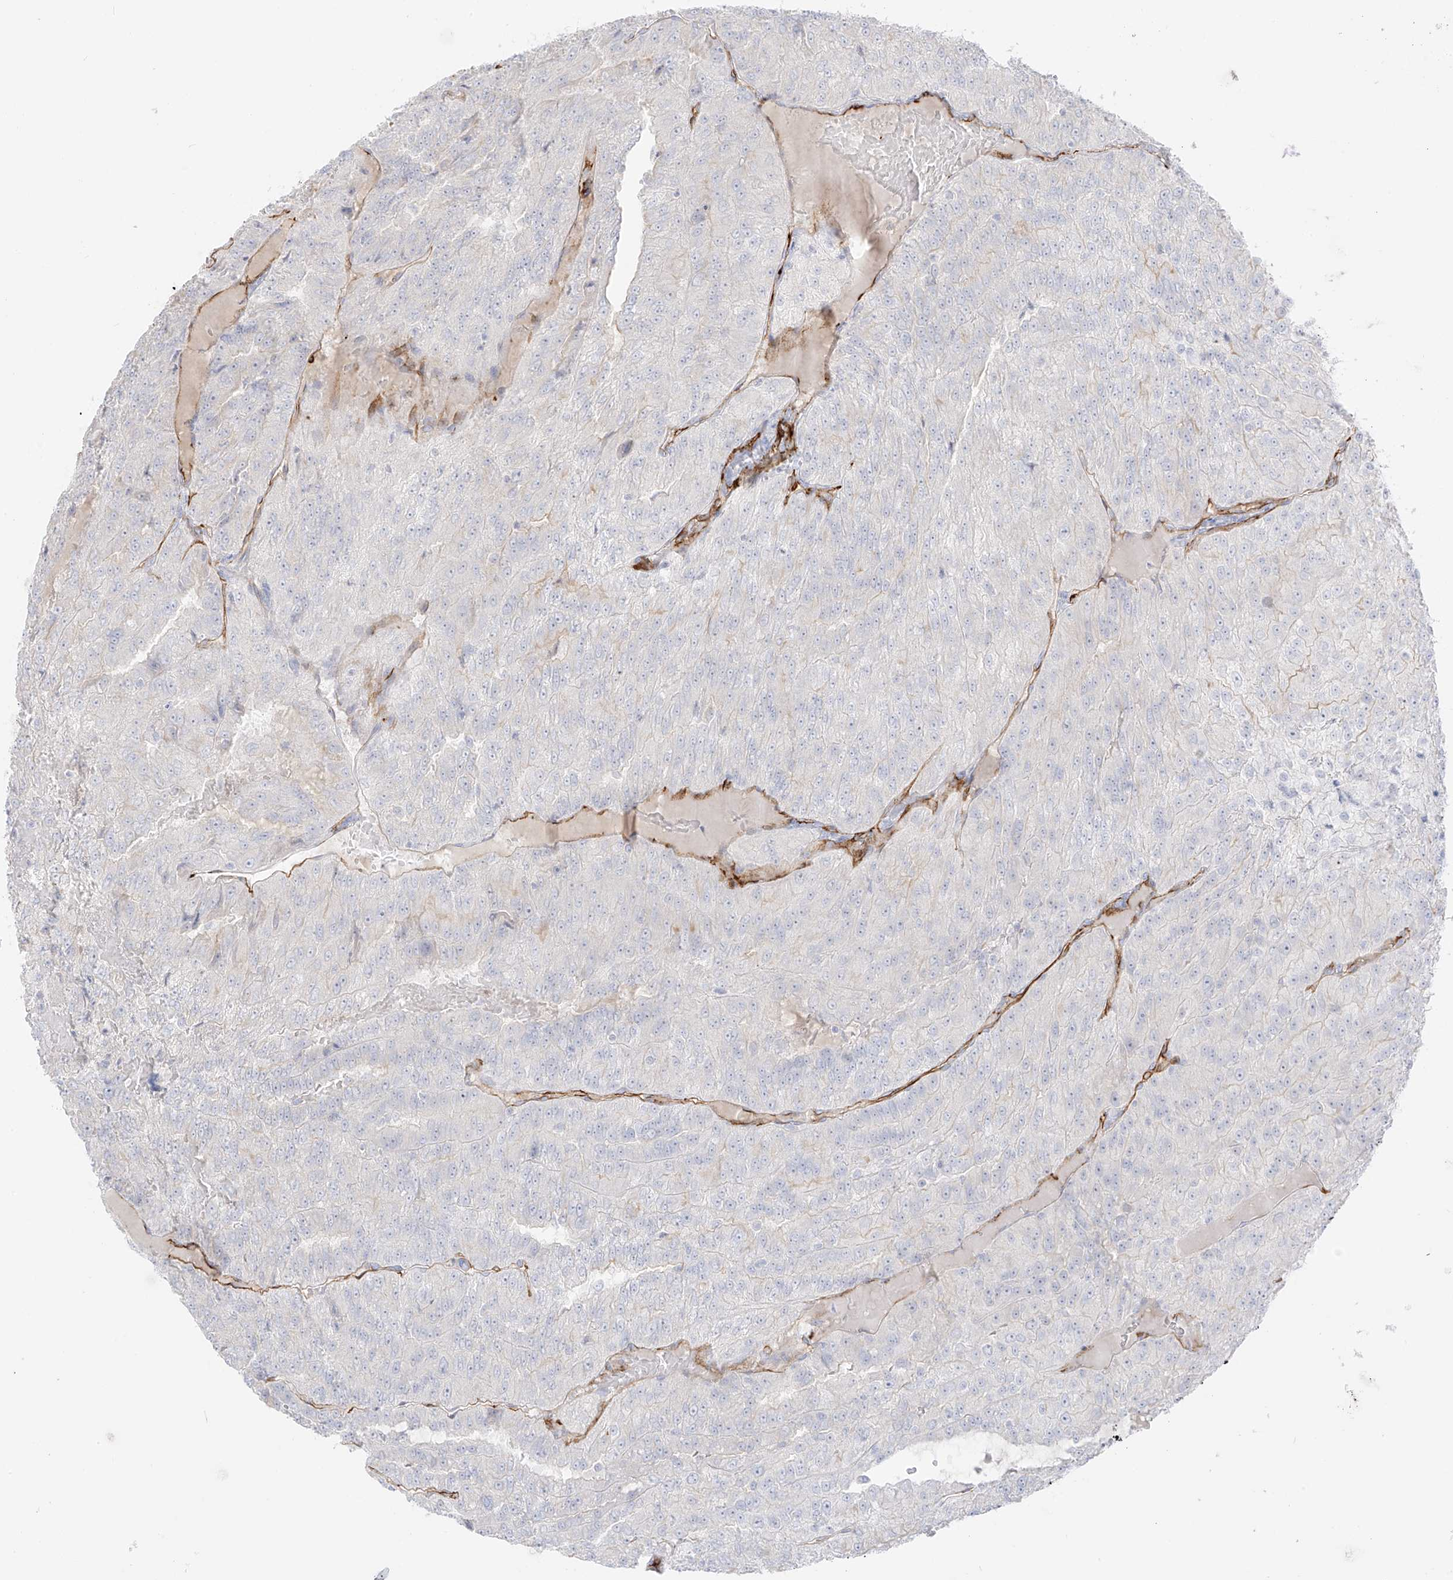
{"staining": {"intensity": "negative", "quantity": "none", "location": "none"}, "tissue": "renal cancer", "cell_type": "Tumor cells", "image_type": "cancer", "snomed": [{"axis": "morphology", "description": "Adenocarcinoma, NOS"}, {"axis": "topography", "description": "Kidney"}], "caption": "DAB immunohistochemical staining of human renal cancer (adenocarcinoma) displays no significant staining in tumor cells.", "gene": "C11orf87", "patient": {"sex": "female", "age": 63}}